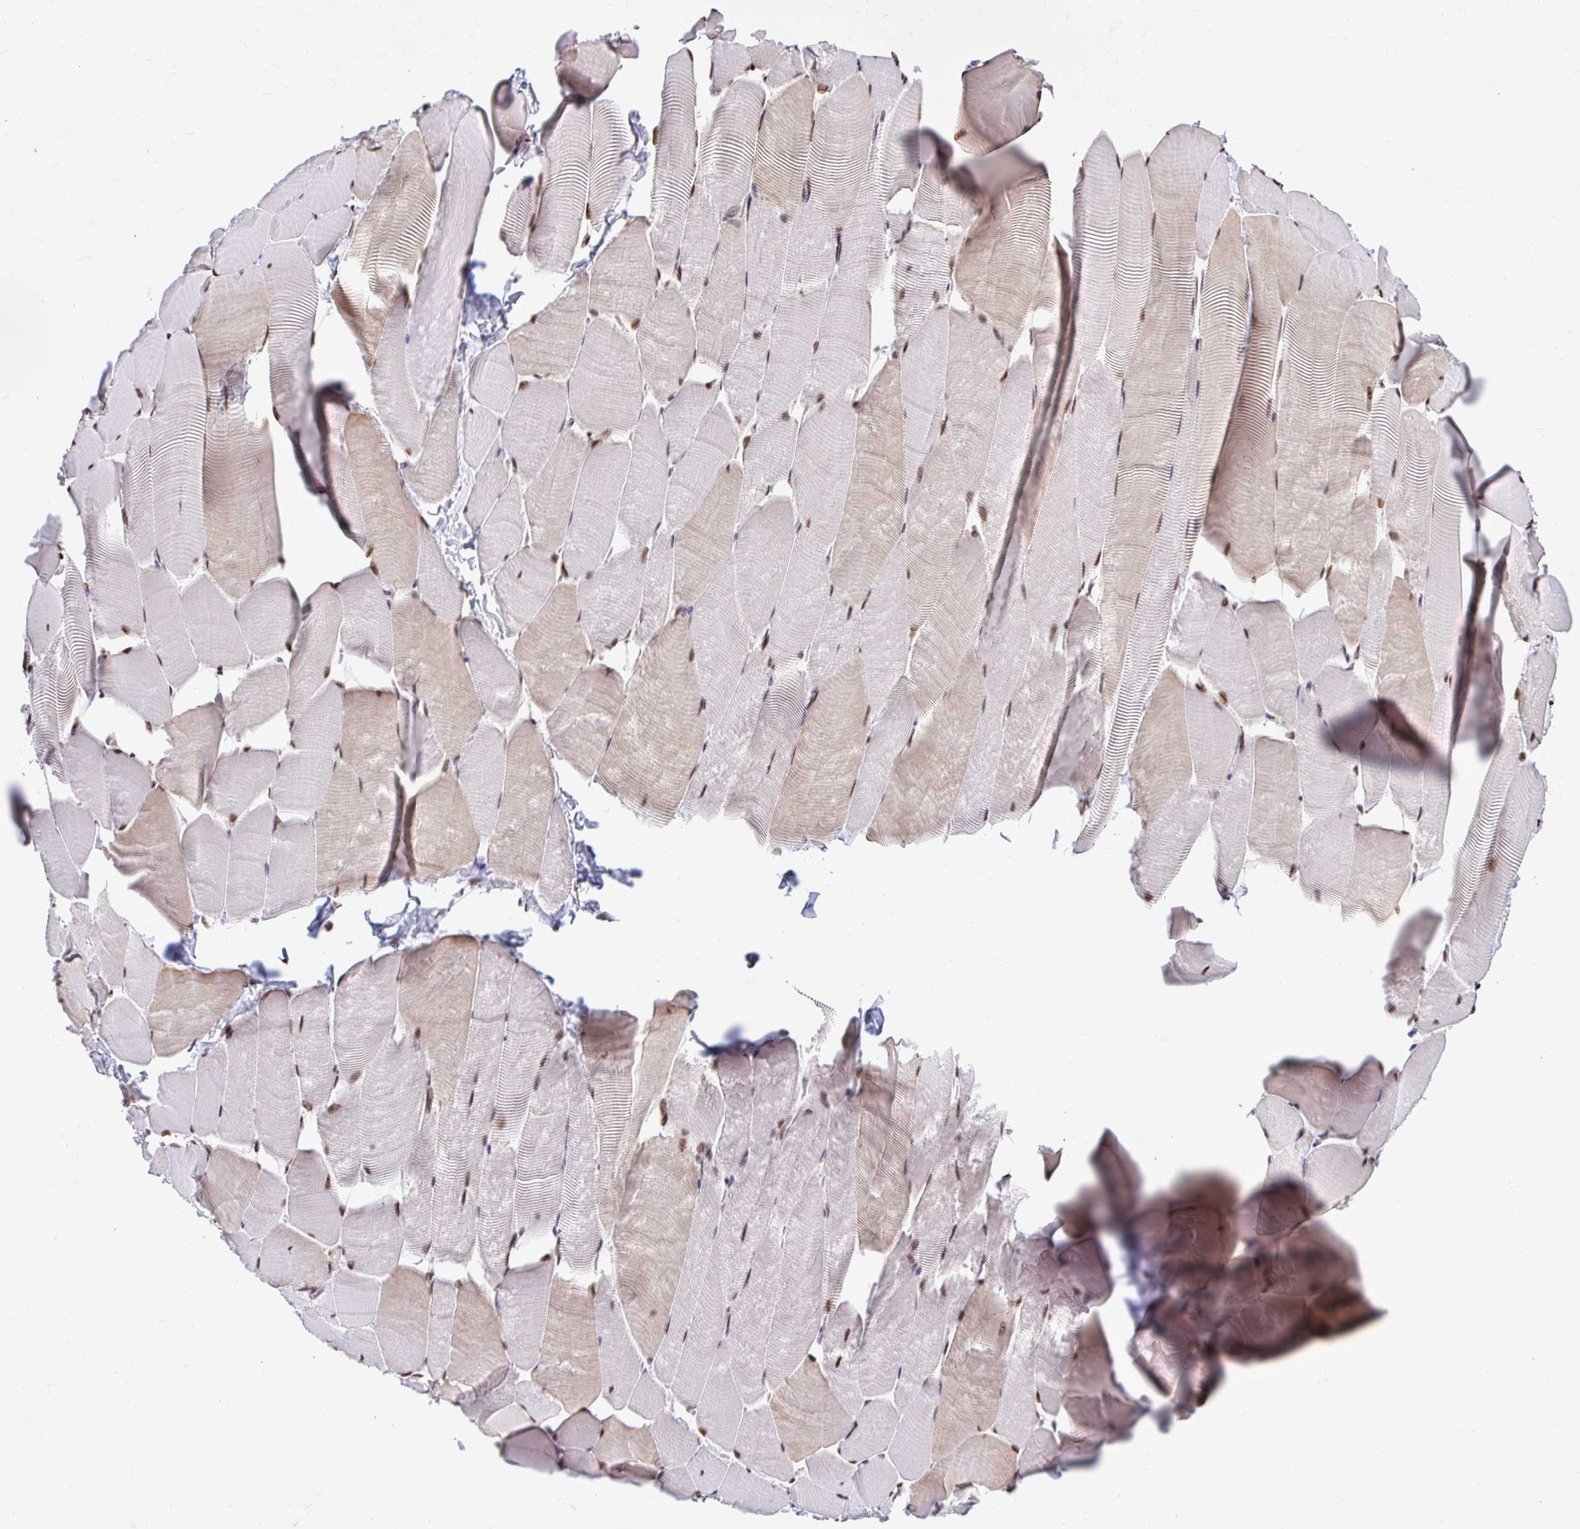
{"staining": {"intensity": "moderate", "quantity": ">75%", "location": "nuclear"}, "tissue": "skeletal muscle", "cell_type": "Myocytes", "image_type": "normal", "snomed": [{"axis": "morphology", "description": "Normal tissue, NOS"}, {"axis": "topography", "description": "Skeletal muscle"}], "caption": "Immunohistochemical staining of benign skeletal muscle exhibits medium levels of moderate nuclear staining in approximately >75% of myocytes.", "gene": "ABCA9", "patient": {"sex": "male", "age": 25}}